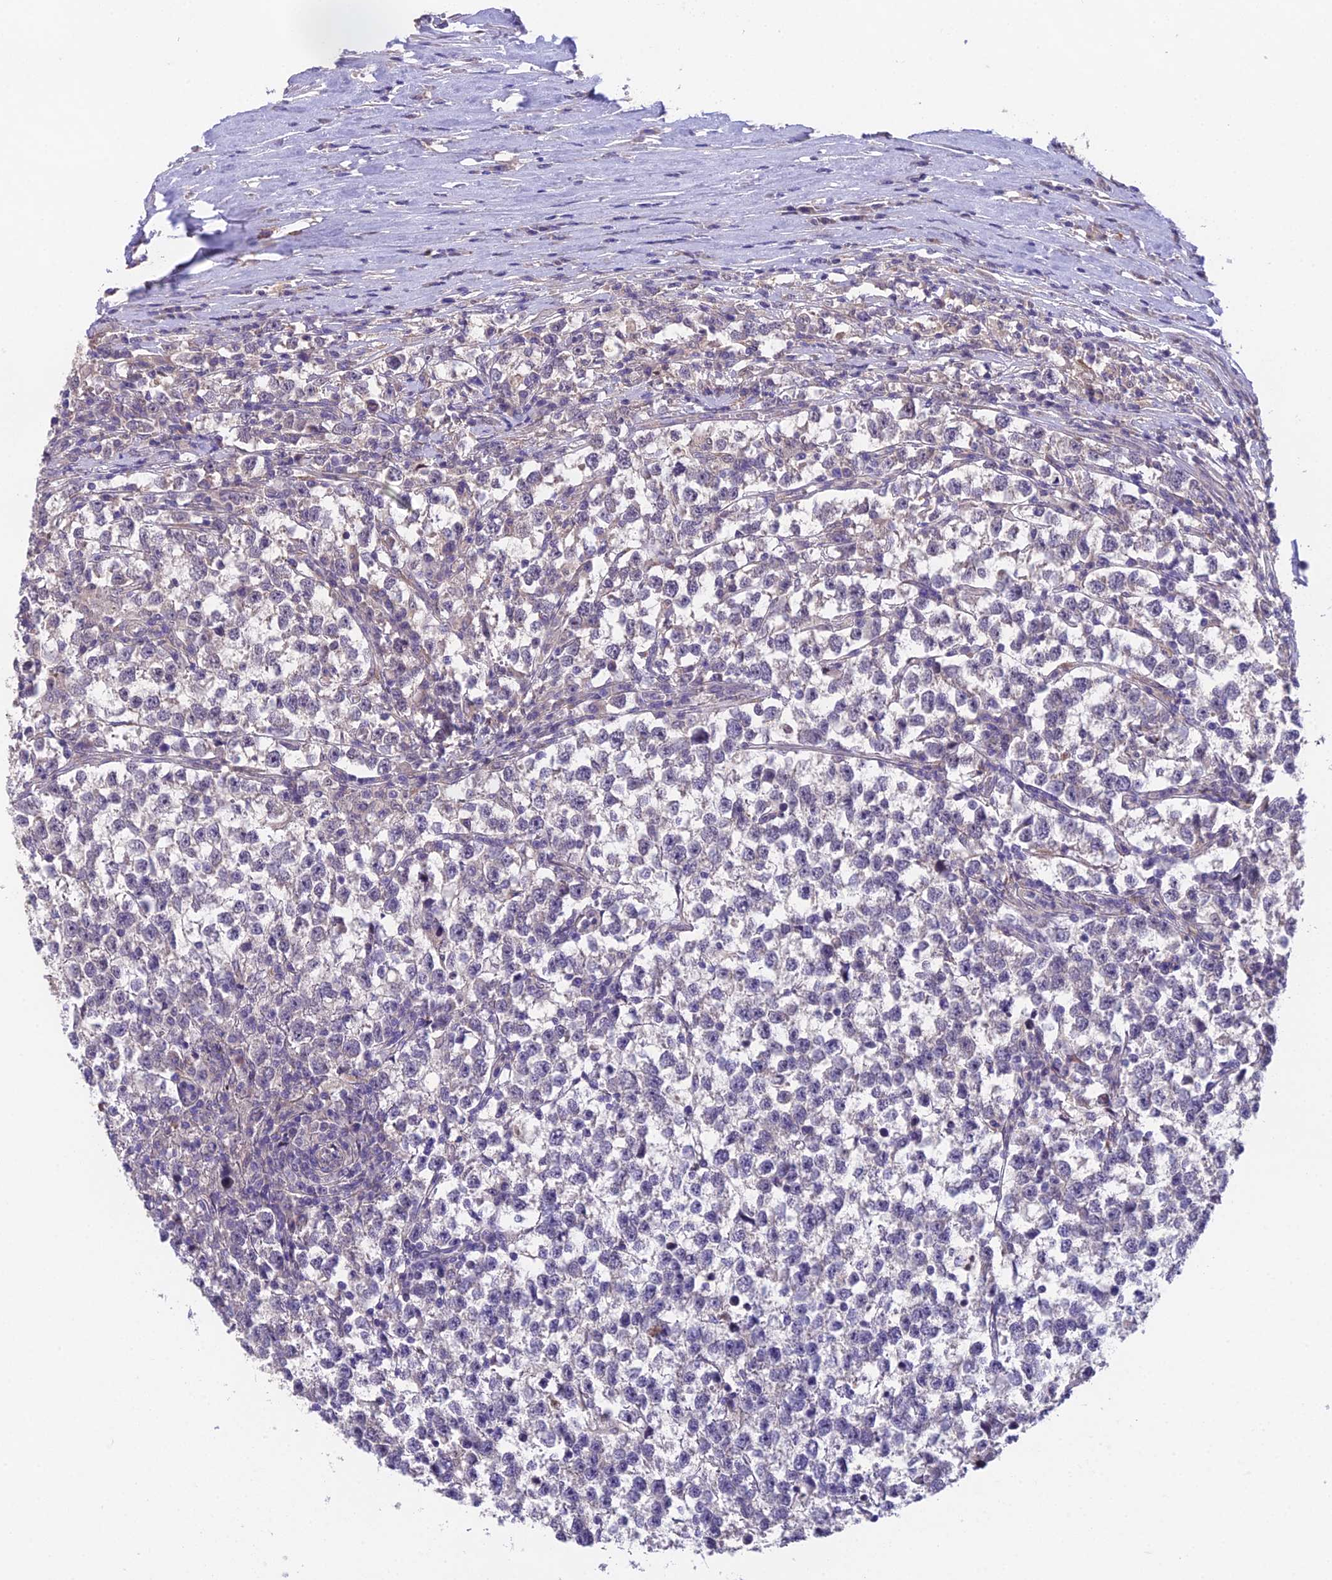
{"staining": {"intensity": "negative", "quantity": "none", "location": "none"}, "tissue": "testis cancer", "cell_type": "Tumor cells", "image_type": "cancer", "snomed": [{"axis": "morphology", "description": "Normal tissue, NOS"}, {"axis": "morphology", "description": "Seminoma, NOS"}, {"axis": "topography", "description": "Testis"}], "caption": "Human testis cancer stained for a protein using immunohistochemistry exhibits no expression in tumor cells.", "gene": "PUS10", "patient": {"sex": "male", "age": 43}}